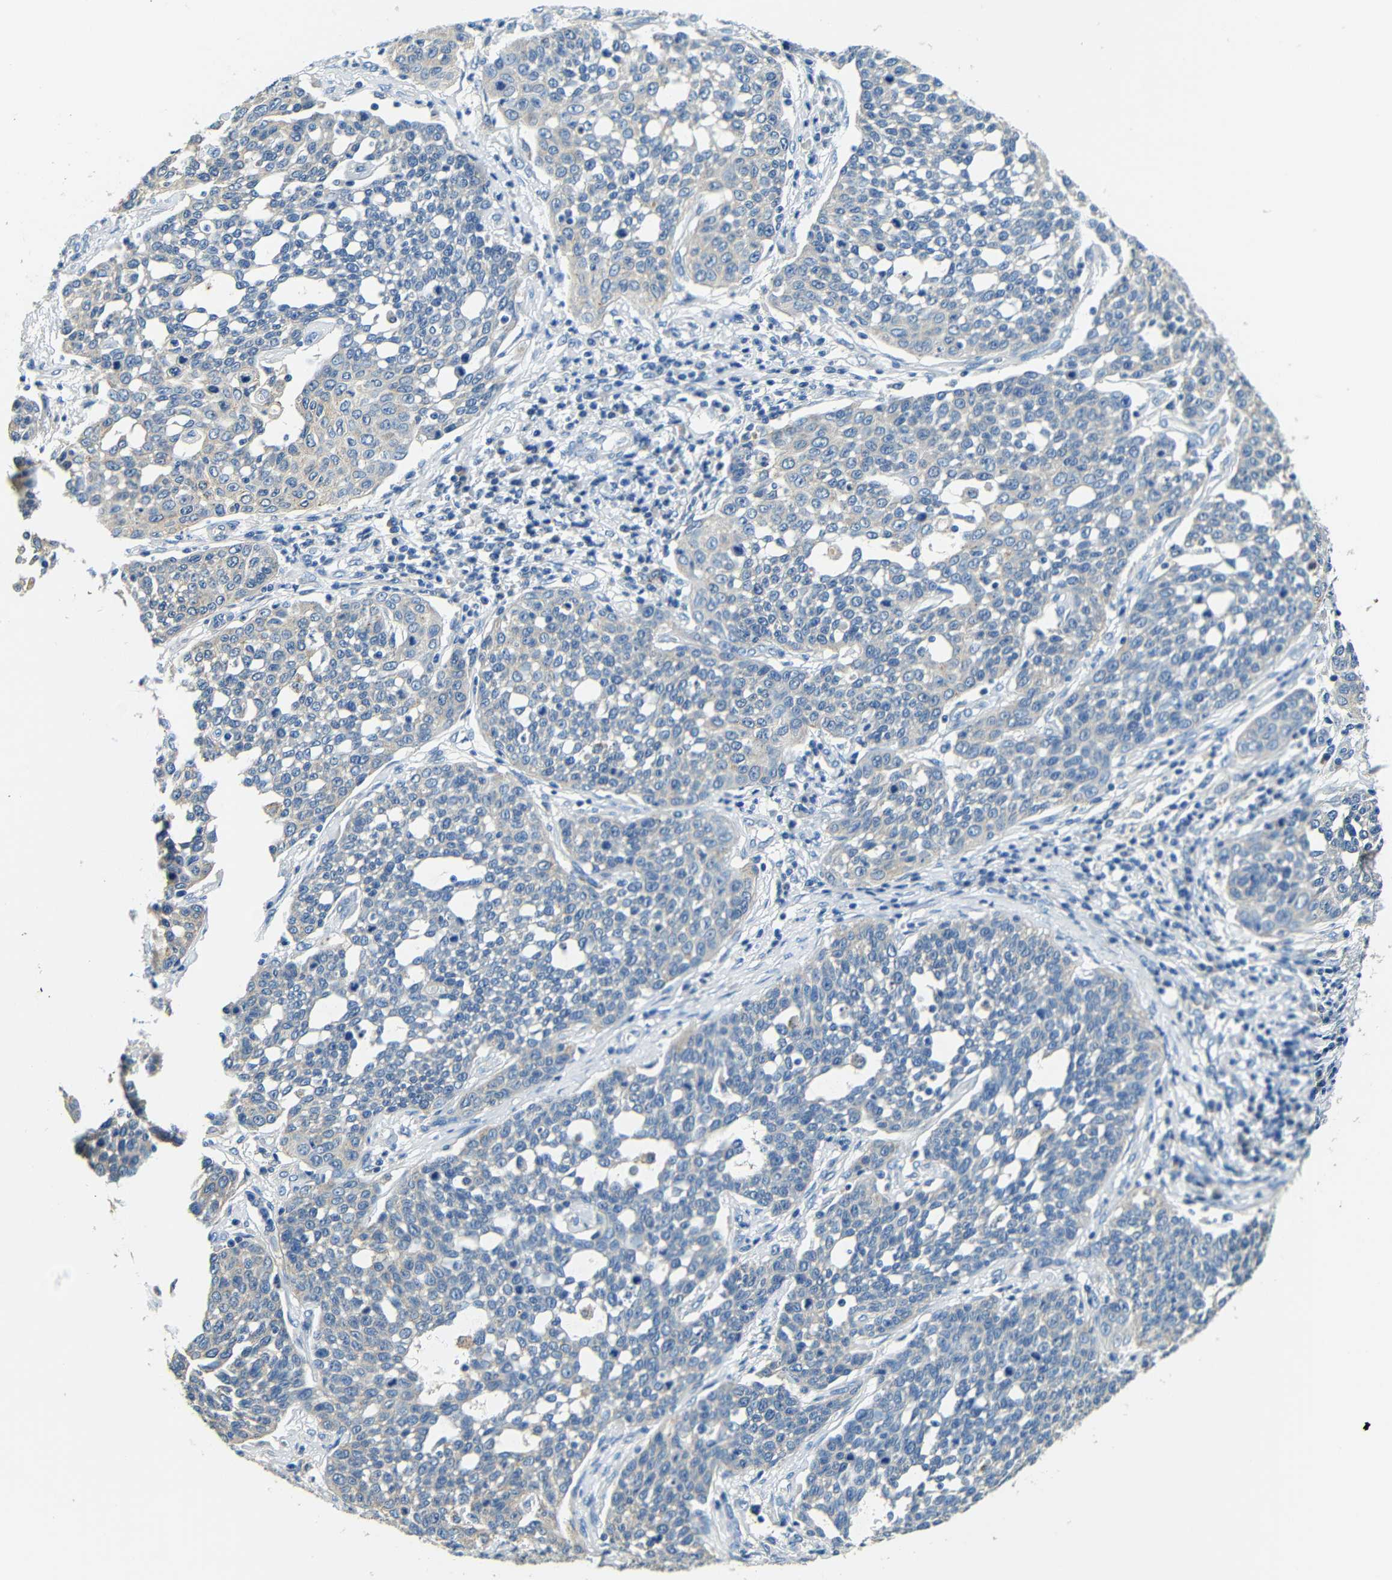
{"staining": {"intensity": "negative", "quantity": "none", "location": "none"}, "tissue": "cervical cancer", "cell_type": "Tumor cells", "image_type": "cancer", "snomed": [{"axis": "morphology", "description": "Squamous cell carcinoma, NOS"}, {"axis": "topography", "description": "Cervix"}], "caption": "IHC of squamous cell carcinoma (cervical) reveals no staining in tumor cells.", "gene": "FMO5", "patient": {"sex": "female", "age": 34}}